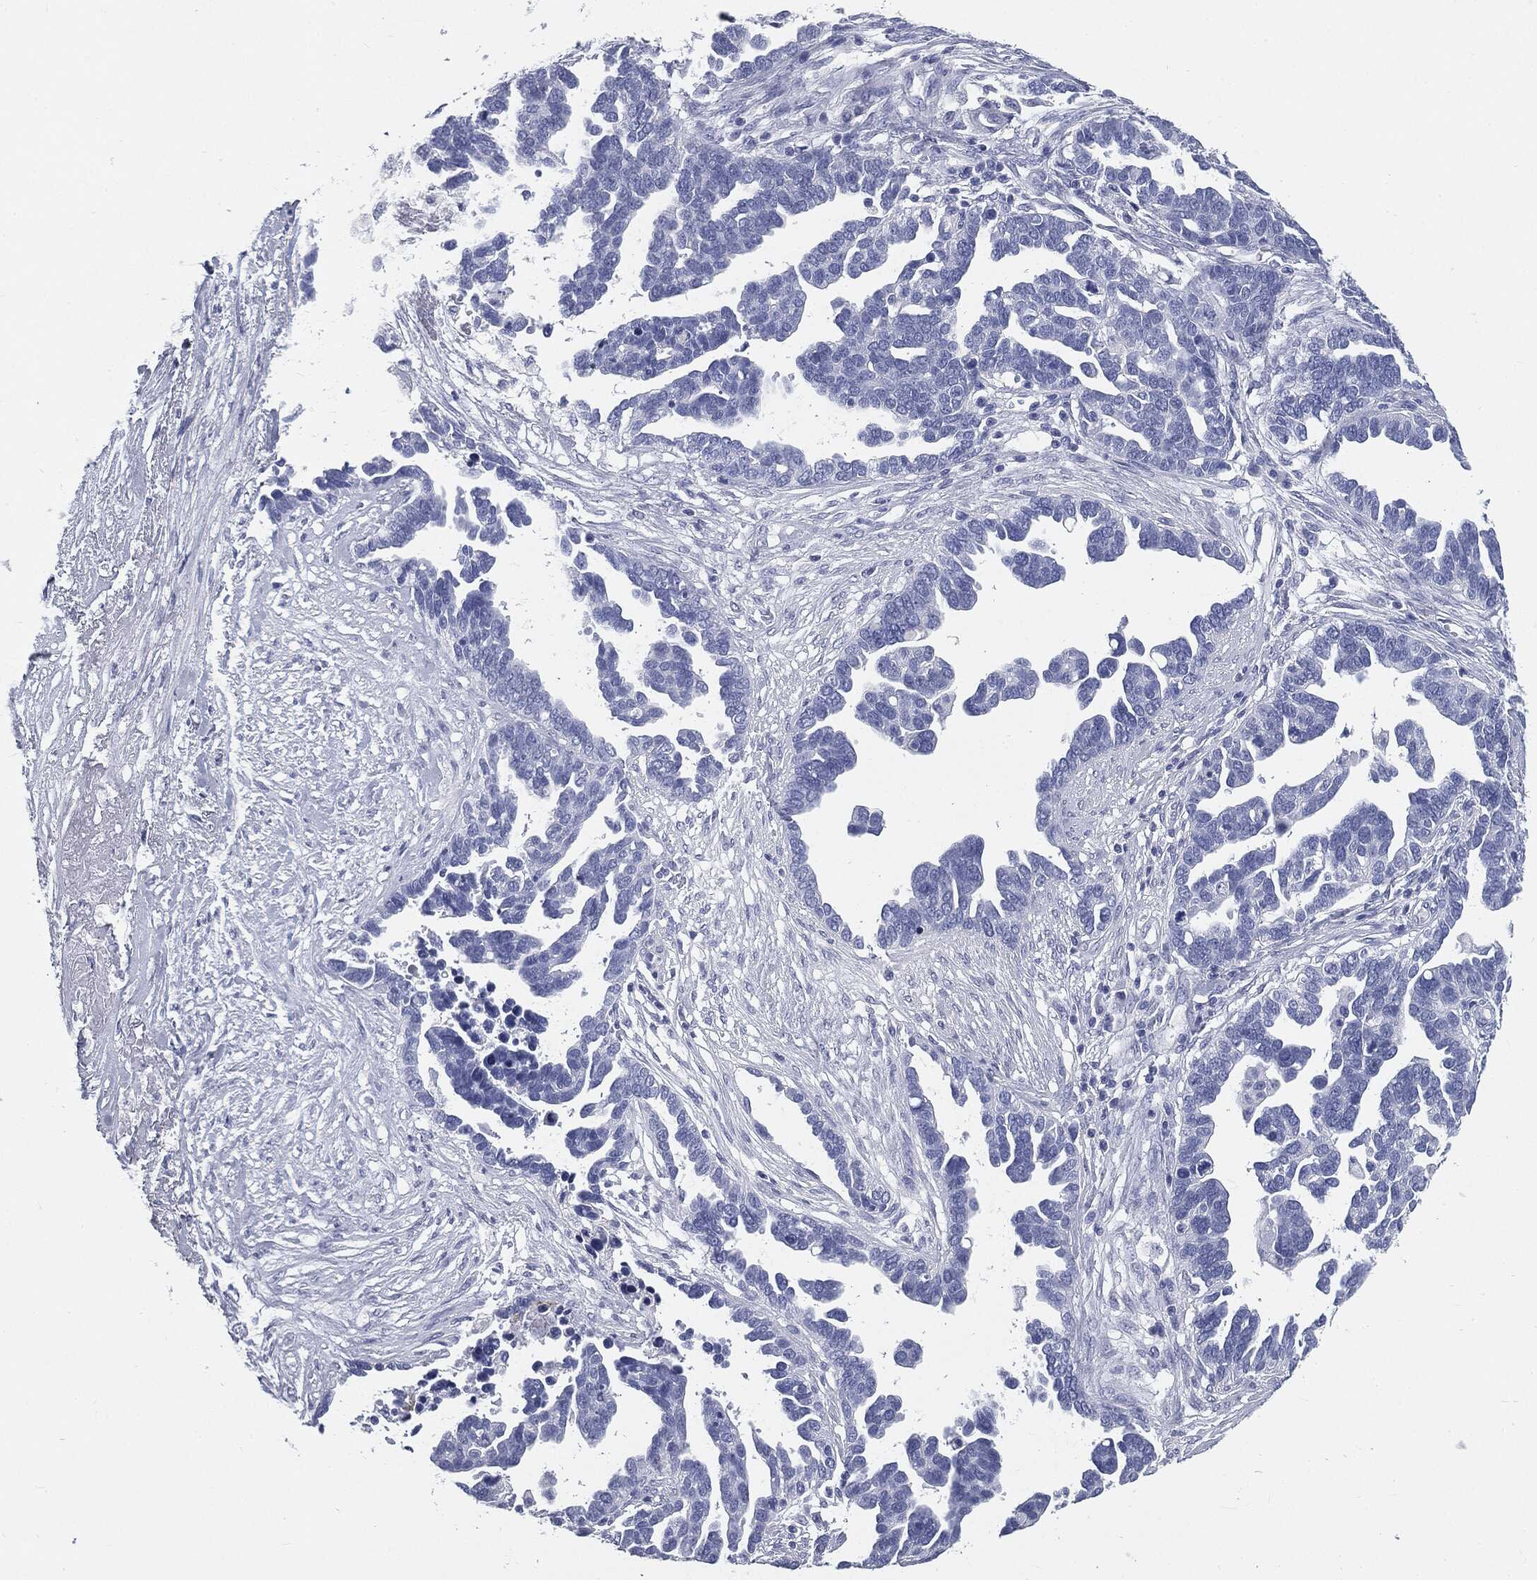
{"staining": {"intensity": "negative", "quantity": "none", "location": "none"}, "tissue": "ovarian cancer", "cell_type": "Tumor cells", "image_type": "cancer", "snomed": [{"axis": "morphology", "description": "Cystadenocarcinoma, serous, NOS"}, {"axis": "topography", "description": "Ovary"}], "caption": "Immunohistochemical staining of ovarian cancer demonstrates no significant positivity in tumor cells.", "gene": "CUZD1", "patient": {"sex": "female", "age": 54}}